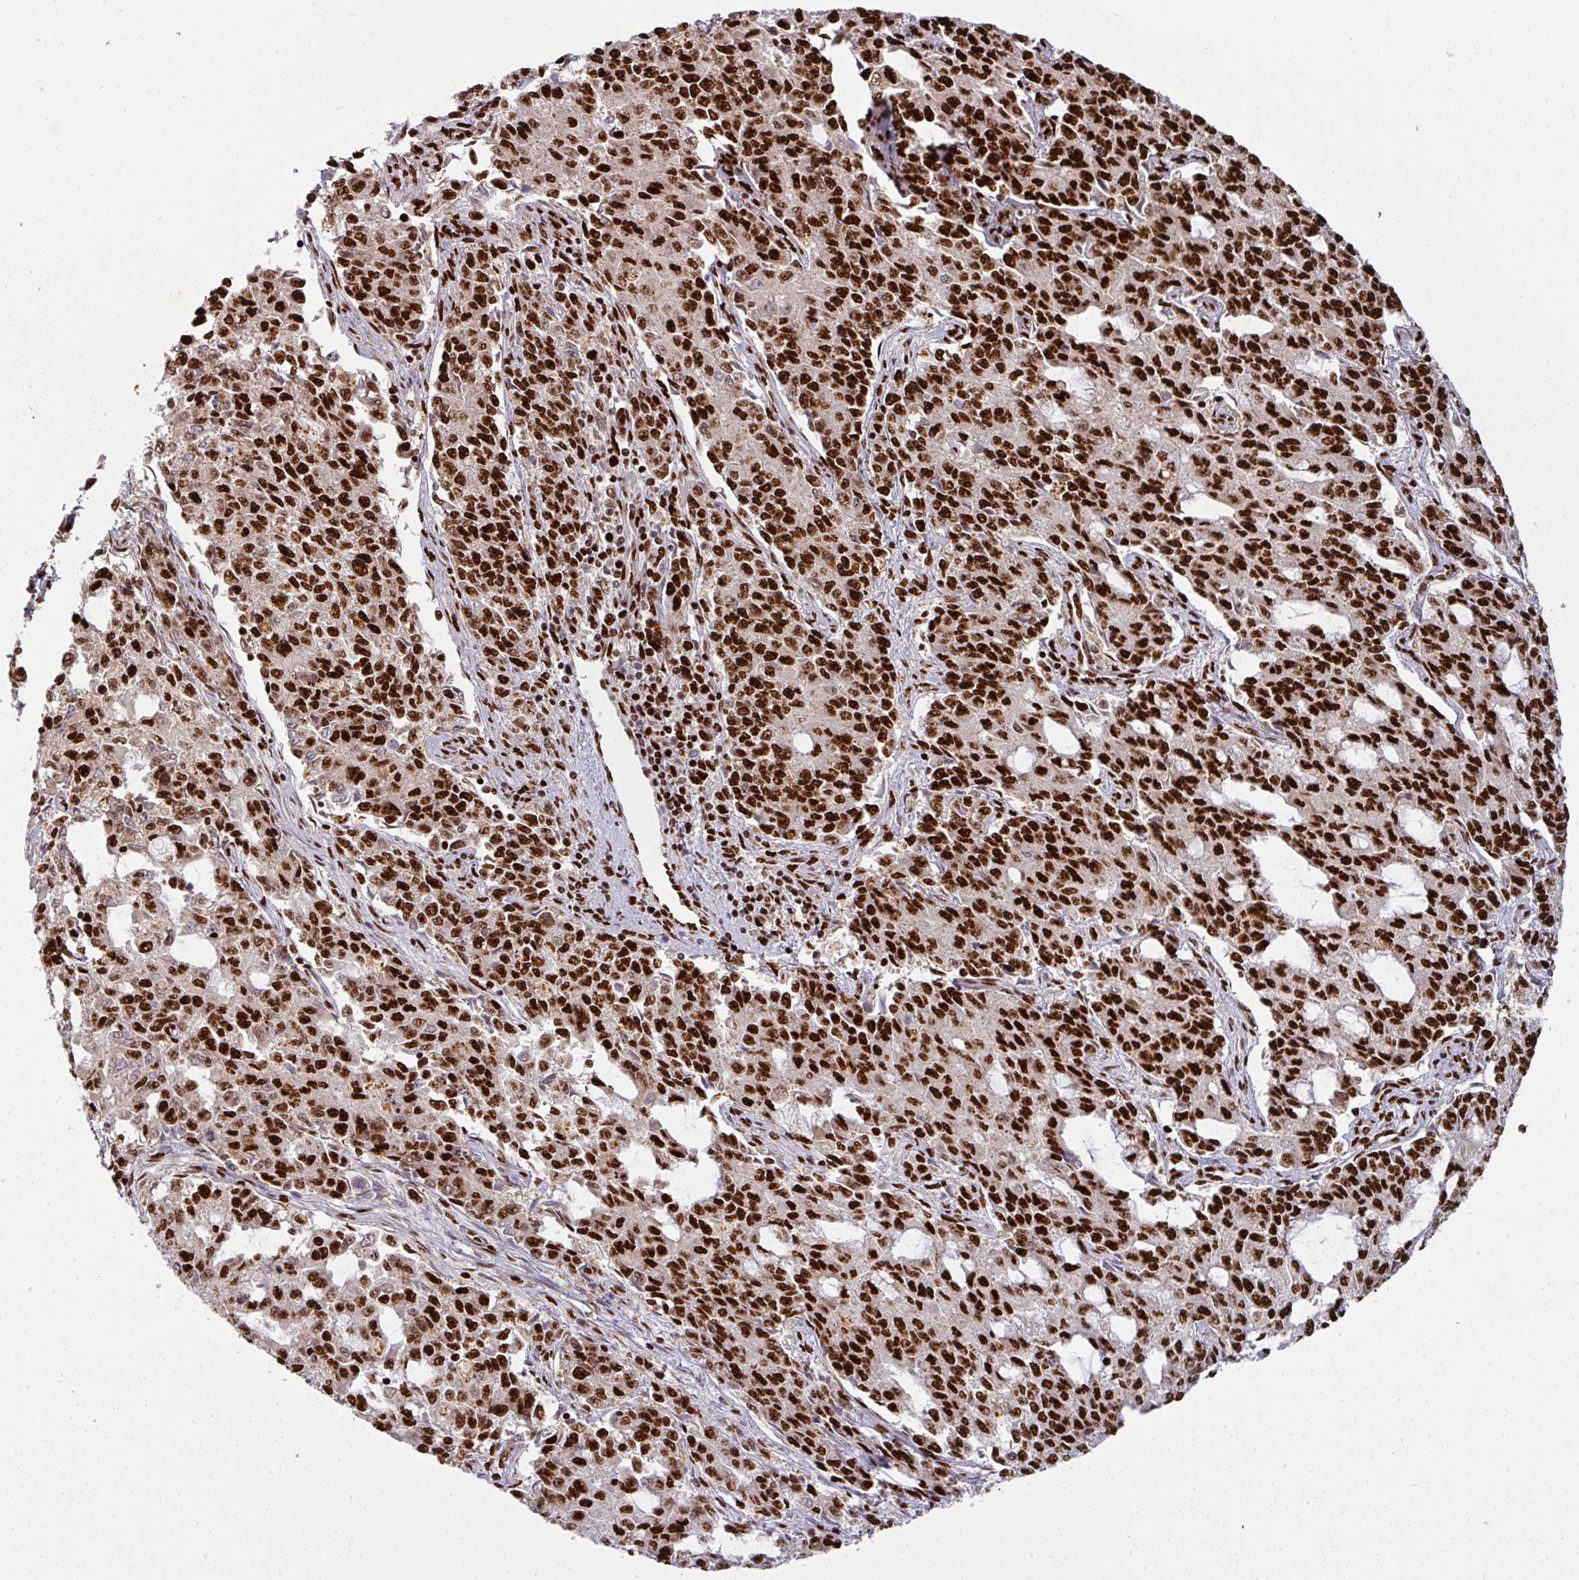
{"staining": {"intensity": "strong", "quantity": ">75%", "location": "nuclear"}, "tissue": "endometrial cancer", "cell_type": "Tumor cells", "image_type": "cancer", "snomed": [{"axis": "morphology", "description": "Adenocarcinoma, NOS"}, {"axis": "topography", "description": "Endometrium"}], "caption": "High-power microscopy captured an immunohistochemistry histopathology image of endometrial adenocarcinoma, revealing strong nuclear staining in approximately >75% of tumor cells.", "gene": "SIK3", "patient": {"sex": "female", "age": 50}}